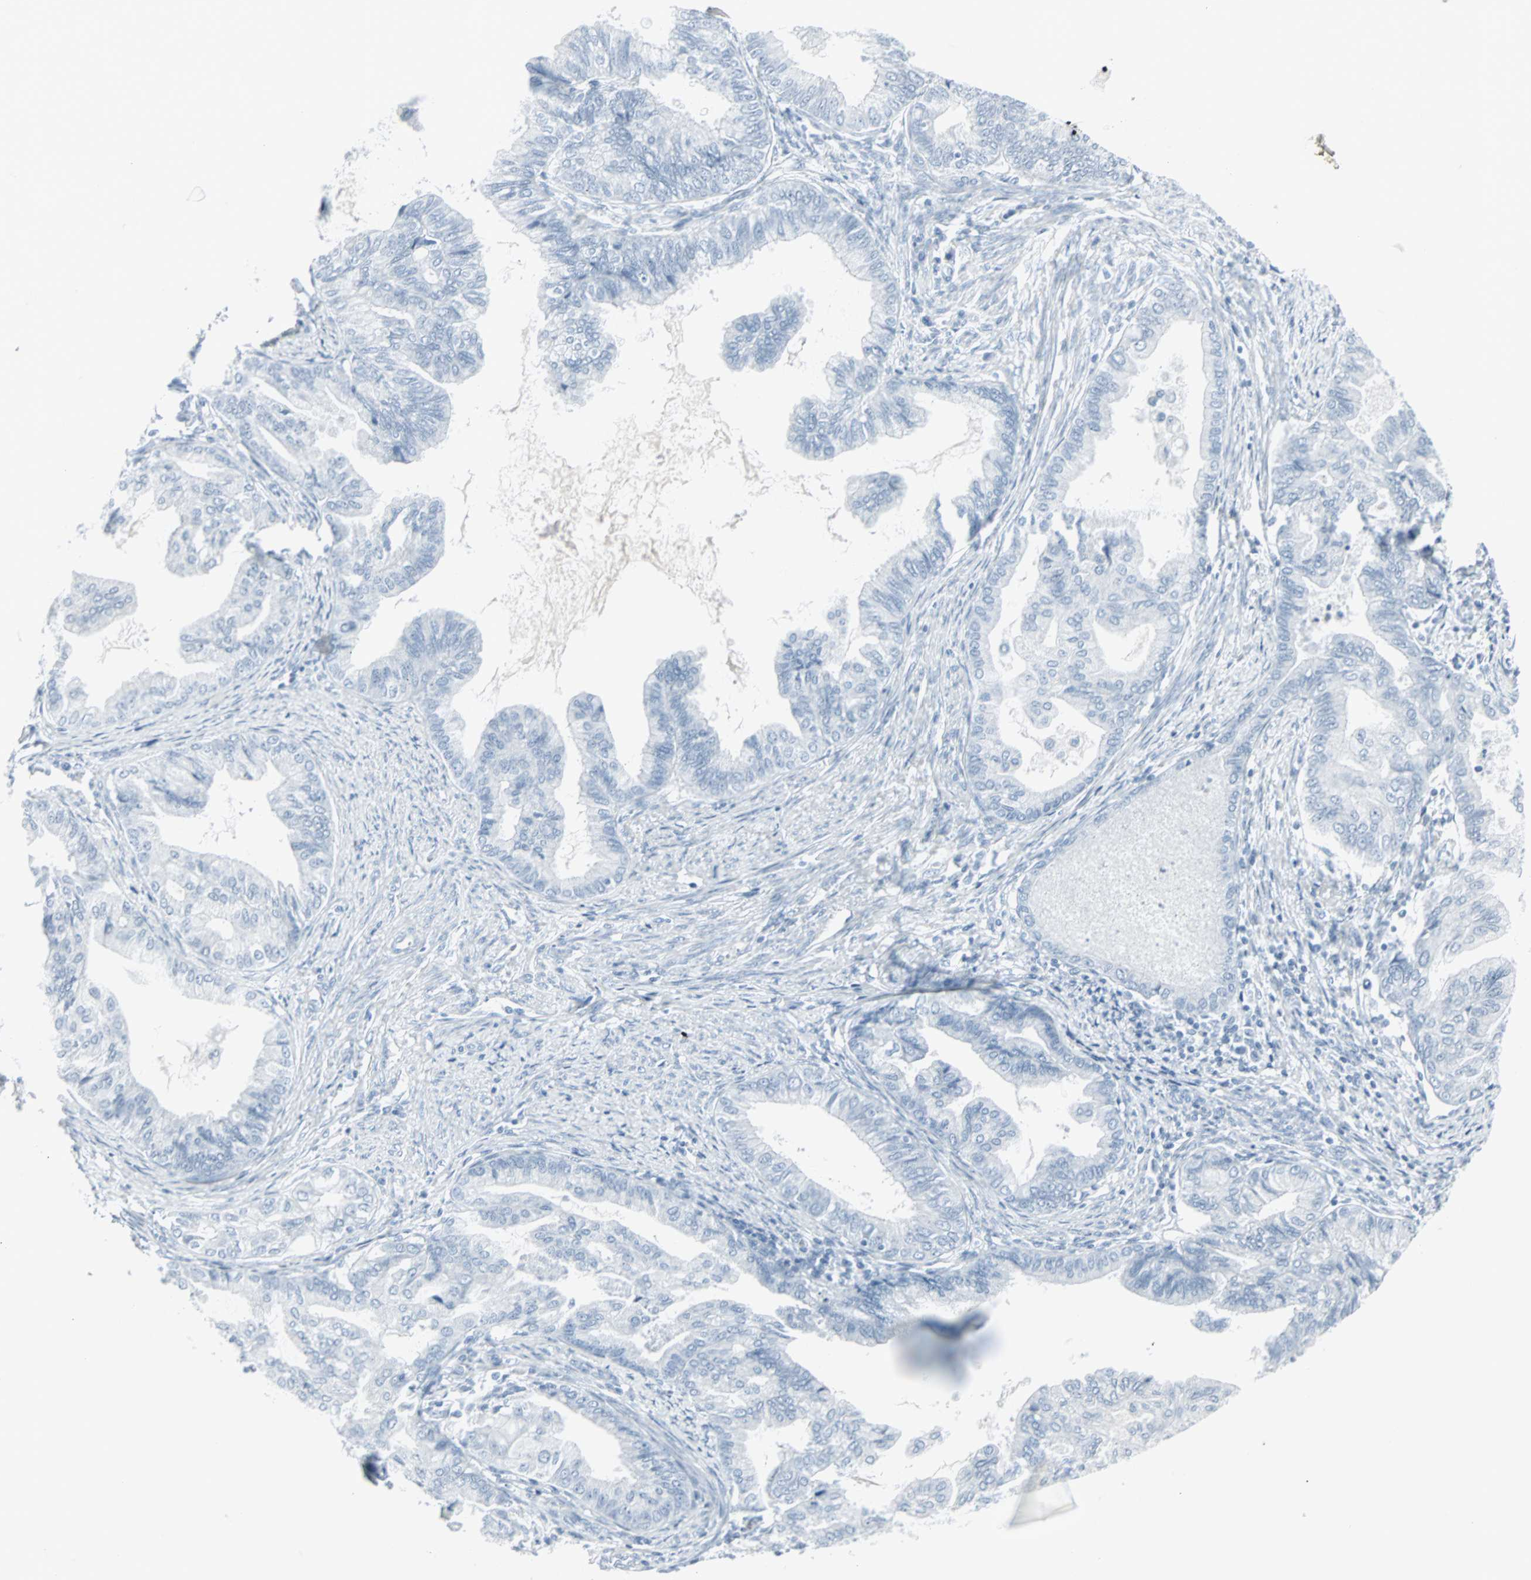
{"staining": {"intensity": "negative", "quantity": "none", "location": "none"}, "tissue": "endometrial cancer", "cell_type": "Tumor cells", "image_type": "cancer", "snomed": [{"axis": "morphology", "description": "Adenocarcinoma, NOS"}, {"axis": "topography", "description": "Endometrium"}], "caption": "Tumor cells show no significant staining in endometrial cancer (adenocarcinoma). Brightfield microscopy of immunohistochemistry stained with DAB (brown) and hematoxylin (blue), captured at high magnification.", "gene": "LANCL3", "patient": {"sex": "female", "age": 86}}